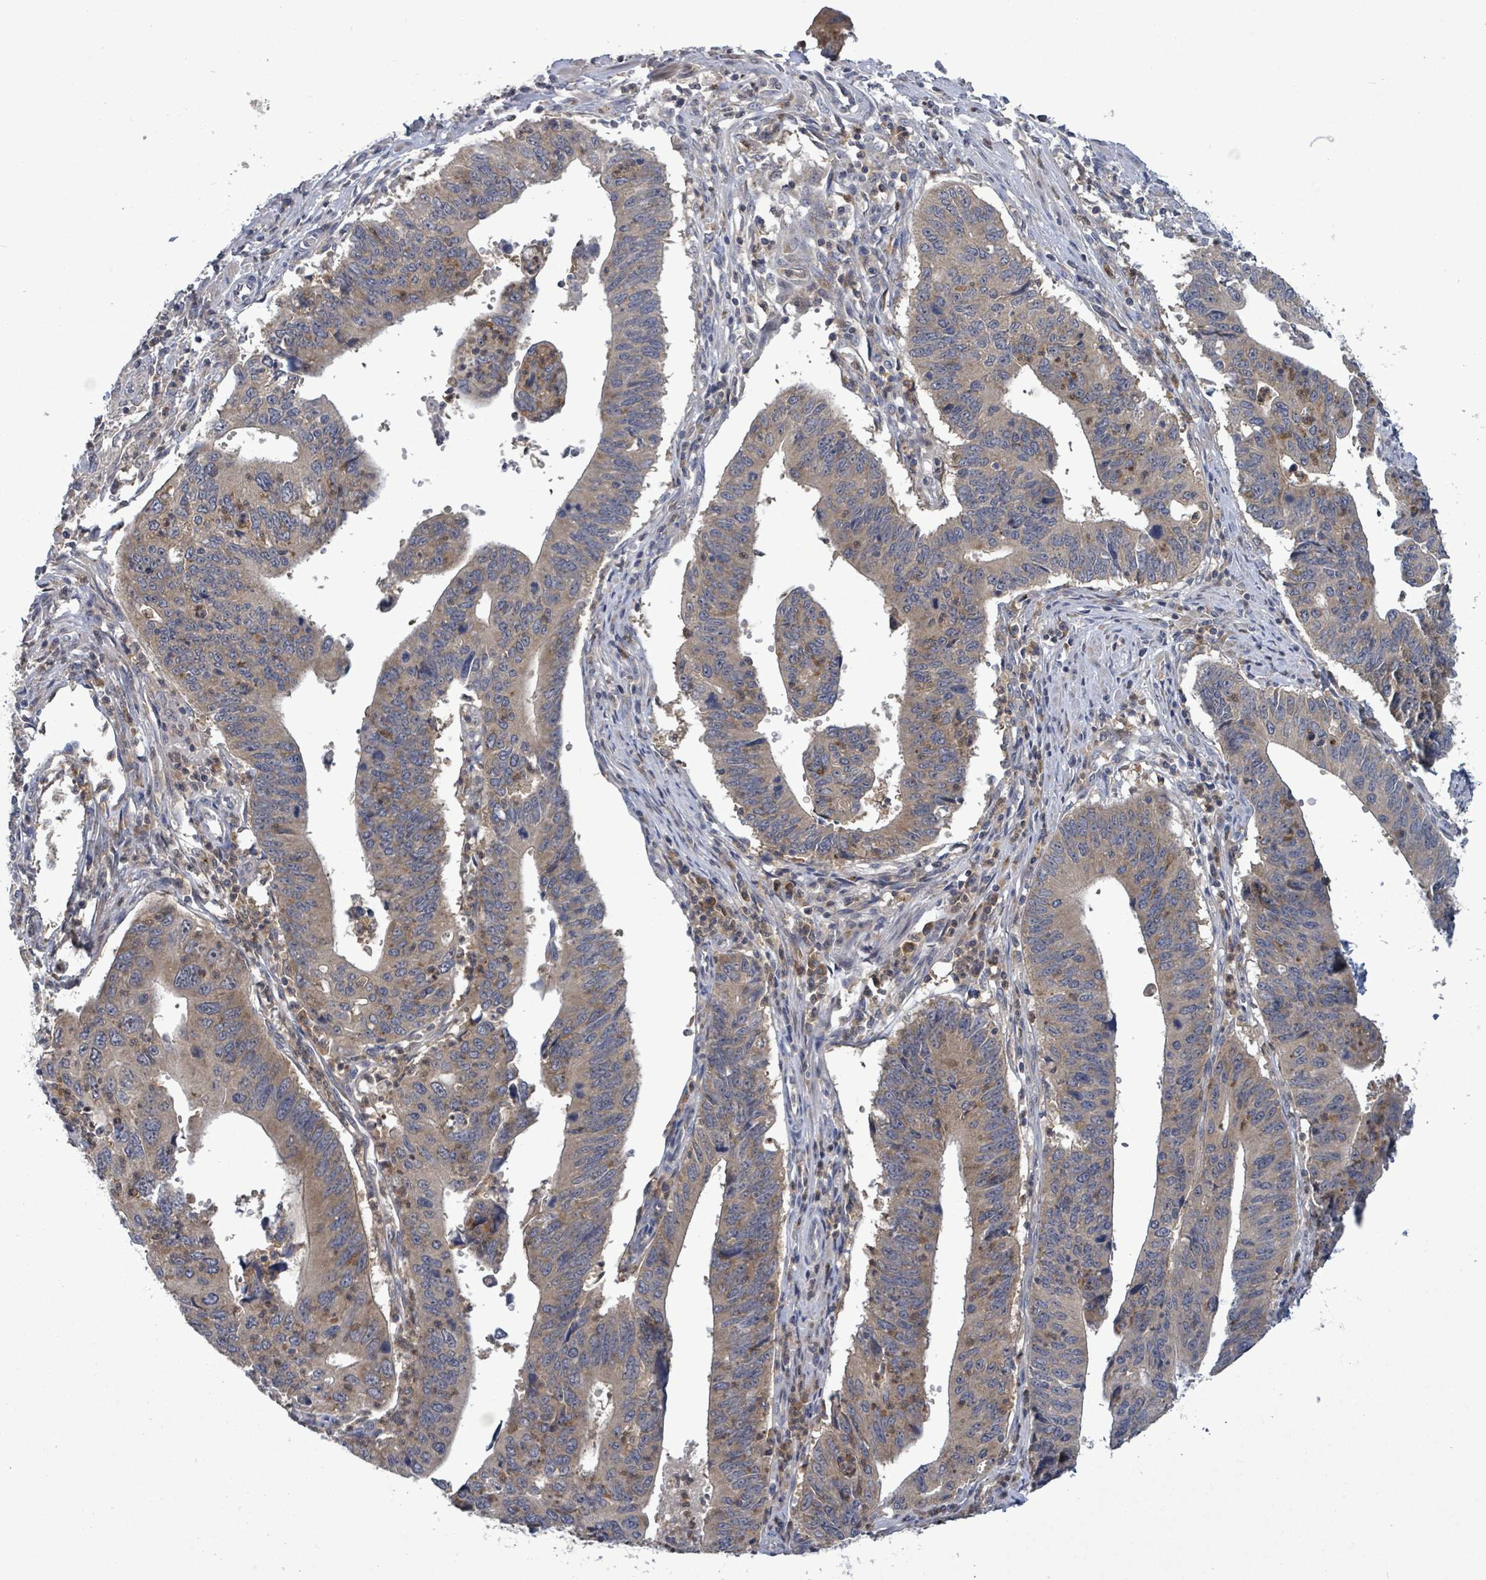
{"staining": {"intensity": "weak", "quantity": ">75%", "location": "cytoplasmic/membranous"}, "tissue": "stomach cancer", "cell_type": "Tumor cells", "image_type": "cancer", "snomed": [{"axis": "morphology", "description": "Adenocarcinoma, NOS"}, {"axis": "topography", "description": "Stomach"}], "caption": "This micrograph displays IHC staining of human stomach adenocarcinoma, with low weak cytoplasmic/membranous staining in approximately >75% of tumor cells.", "gene": "SERPINE3", "patient": {"sex": "male", "age": 59}}